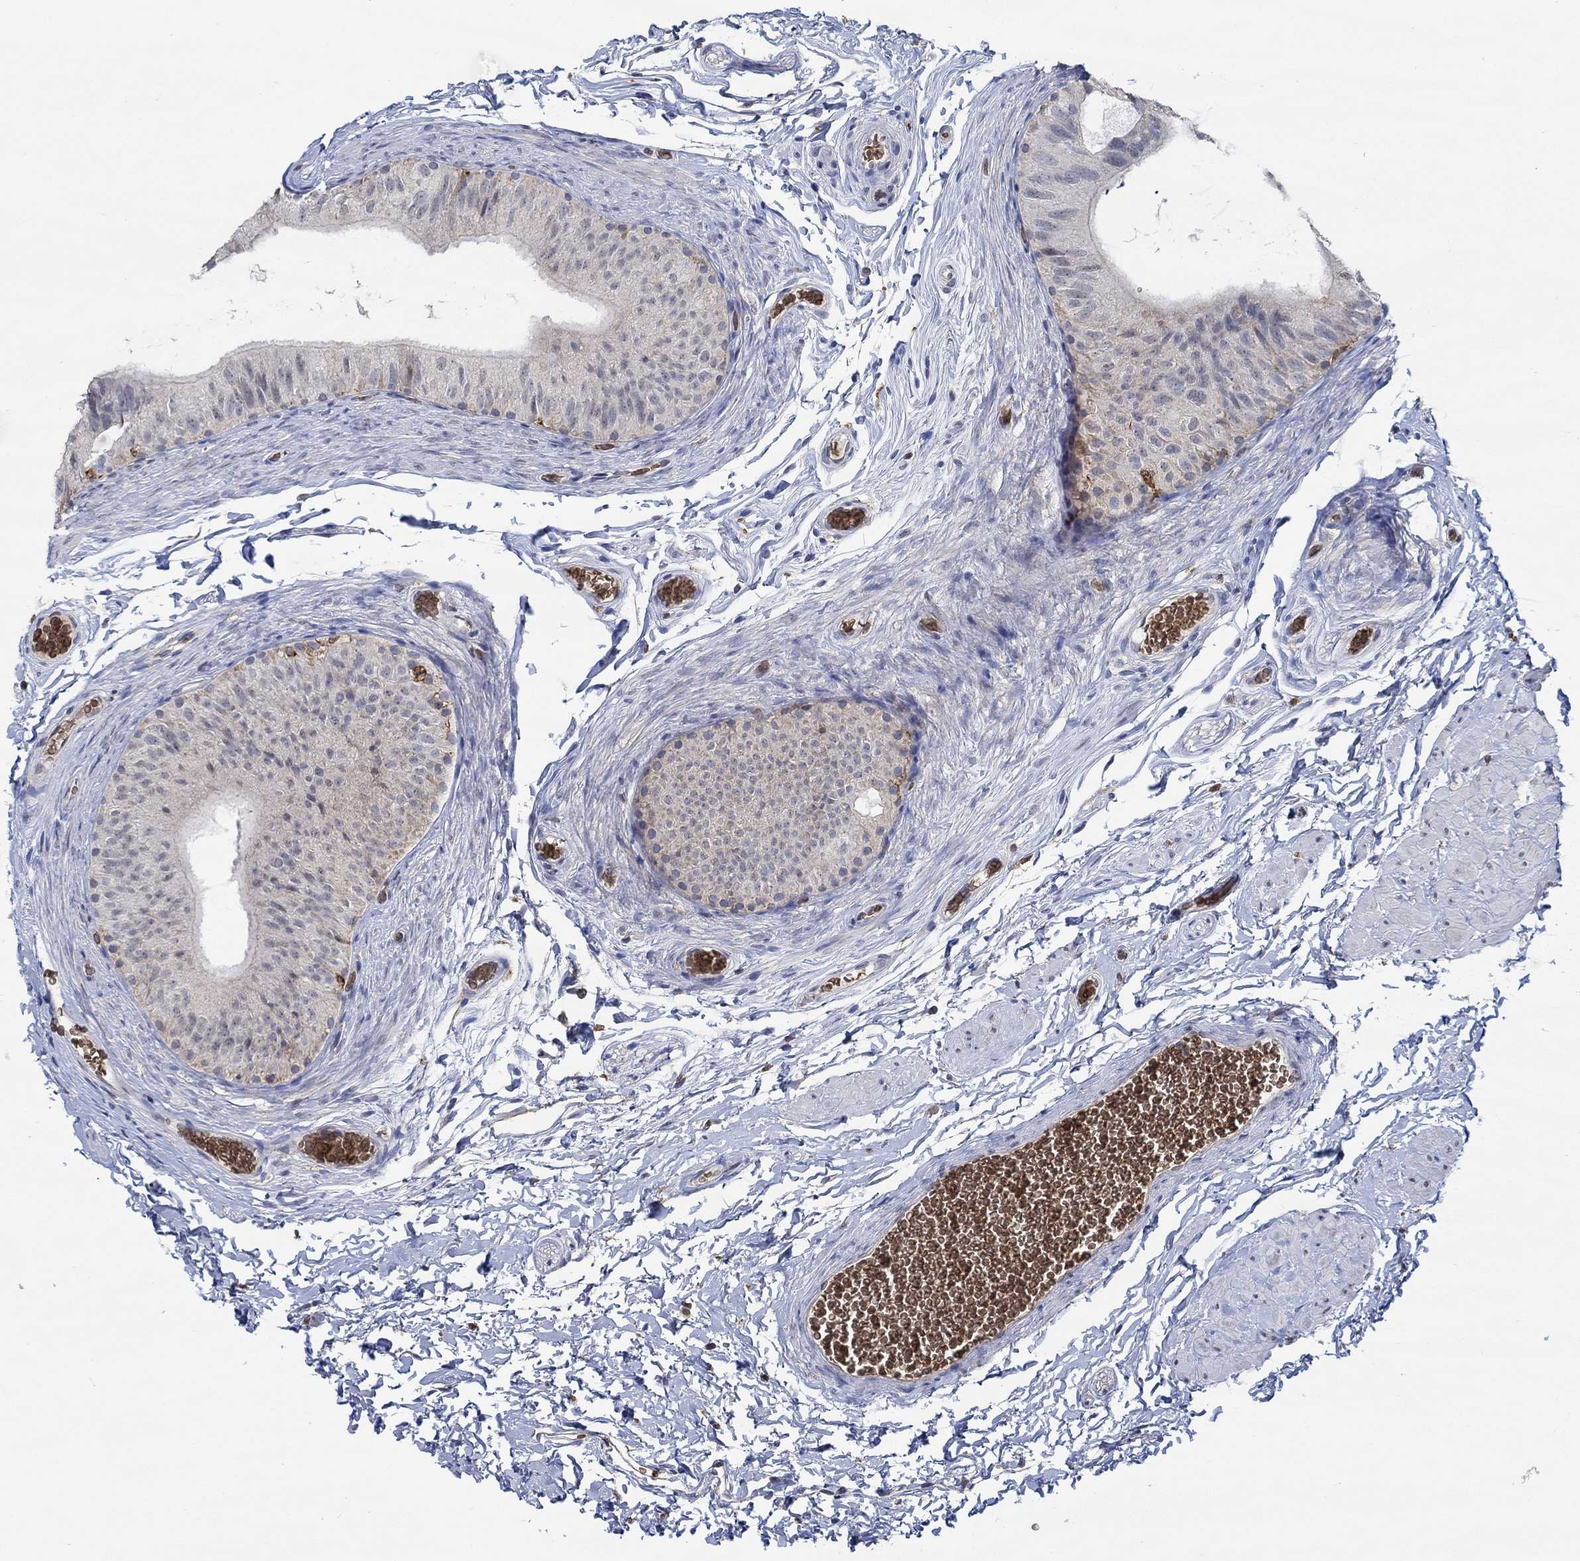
{"staining": {"intensity": "negative", "quantity": "none", "location": "none"}, "tissue": "epididymis", "cell_type": "Glandular cells", "image_type": "normal", "snomed": [{"axis": "morphology", "description": "Normal tissue, NOS"}, {"axis": "topography", "description": "Epididymis, spermatic cord, NOS"}, {"axis": "topography", "description": "Epididymis"}], "caption": "Histopathology image shows no significant protein positivity in glandular cells of normal epididymis. (DAB (3,3'-diaminobenzidine) immunohistochemistry with hematoxylin counter stain).", "gene": "MPP1", "patient": {"sex": "male", "age": 31}}